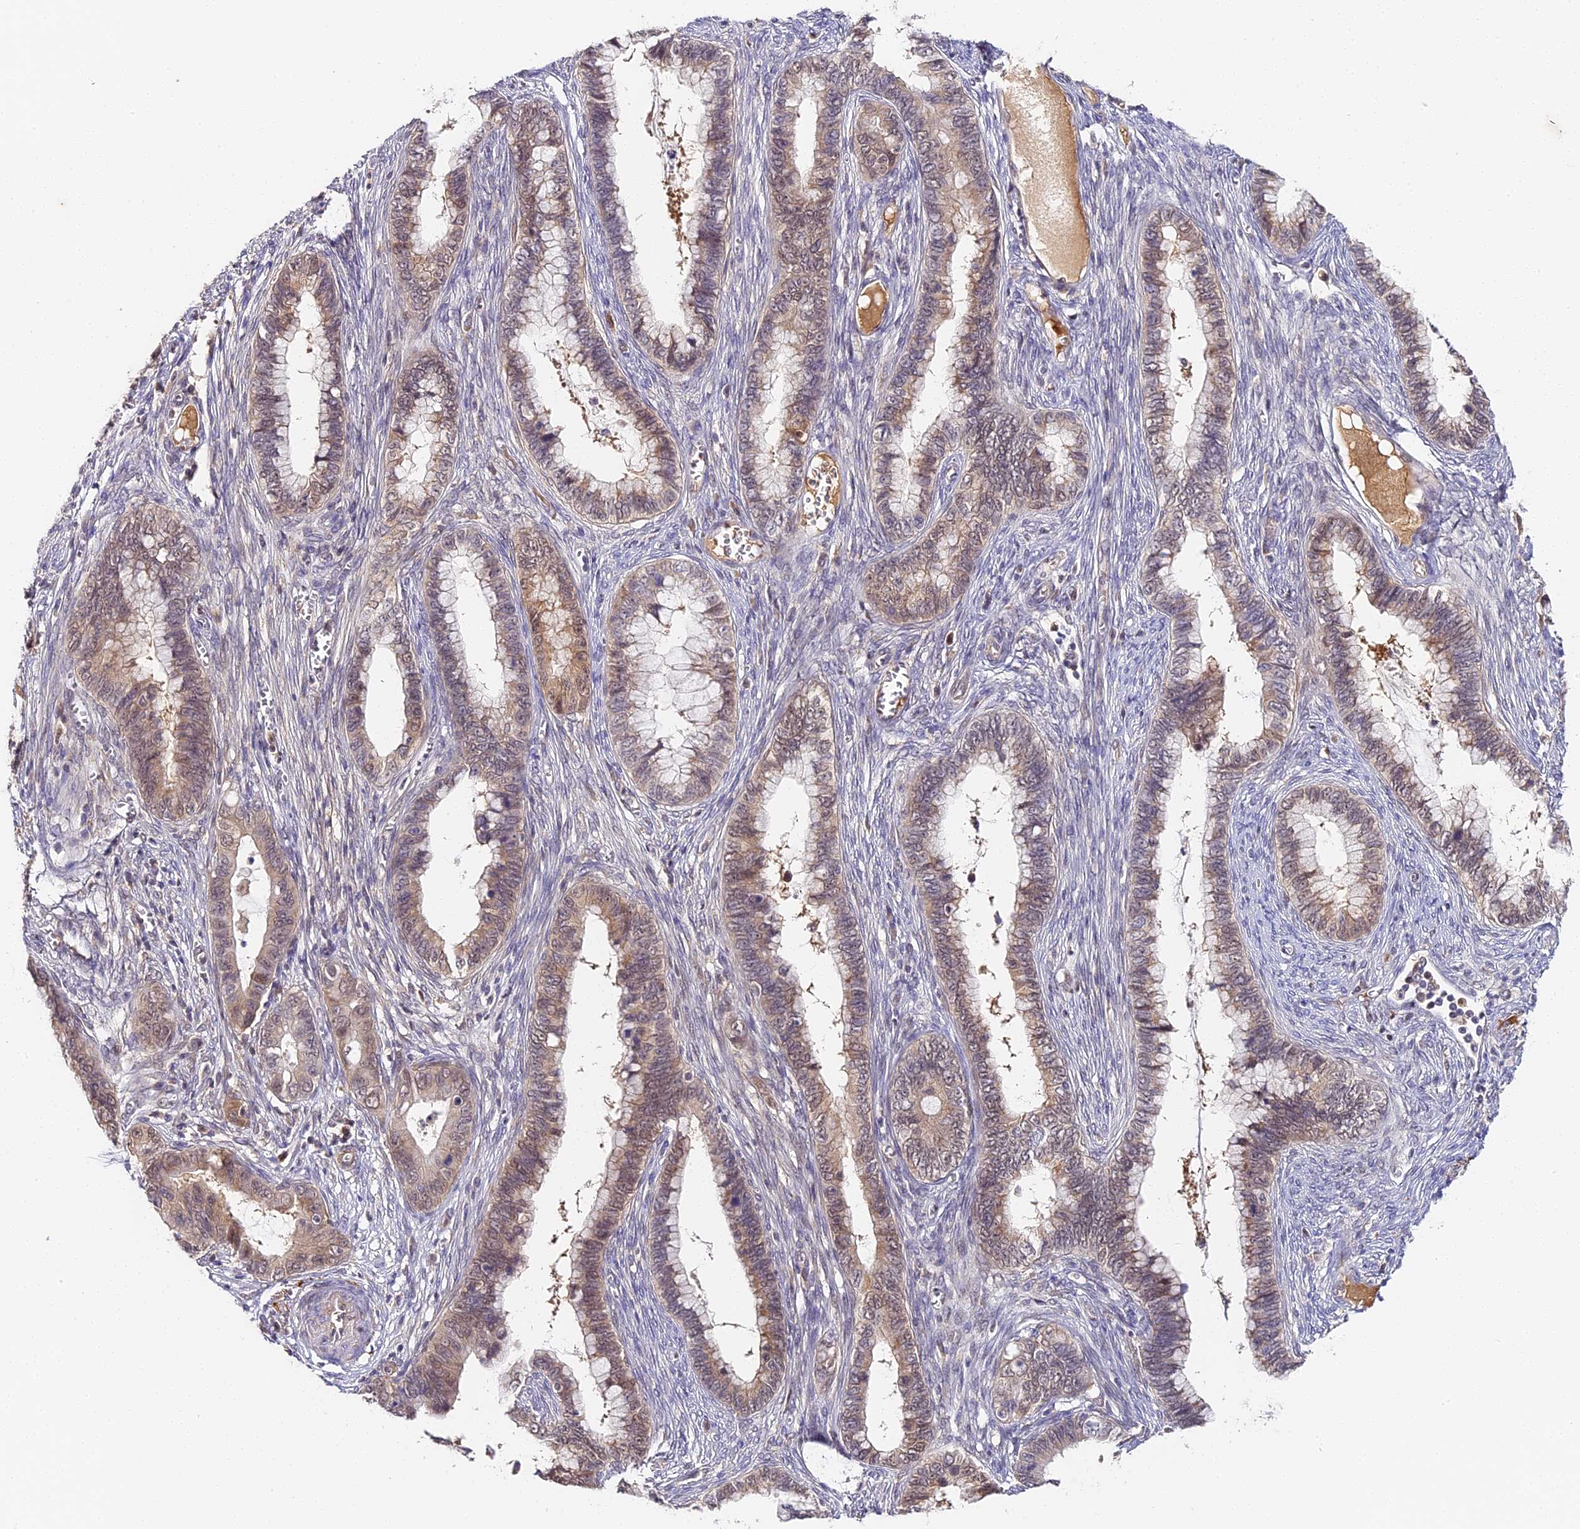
{"staining": {"intensity": "weak", "quantity": "25%-75%", "location": "cytoplasmic/membranous,nuclear"}, "tissue": "cervical cancer", "cell_type": "Tumor cells", "image_type": "cancer", "snomed": [{"axis": "morphology", "description": "Adenocarcinoma, NOS"}, {"axis": "topography", "description": "Cervix"}], "caption": "Adenocarcinoma (cervical) stained with a protein marker demonstrates weak staining in tumor cells.", "gene": "IMPACT", "patient": {"sex": "female", "age": 44}}